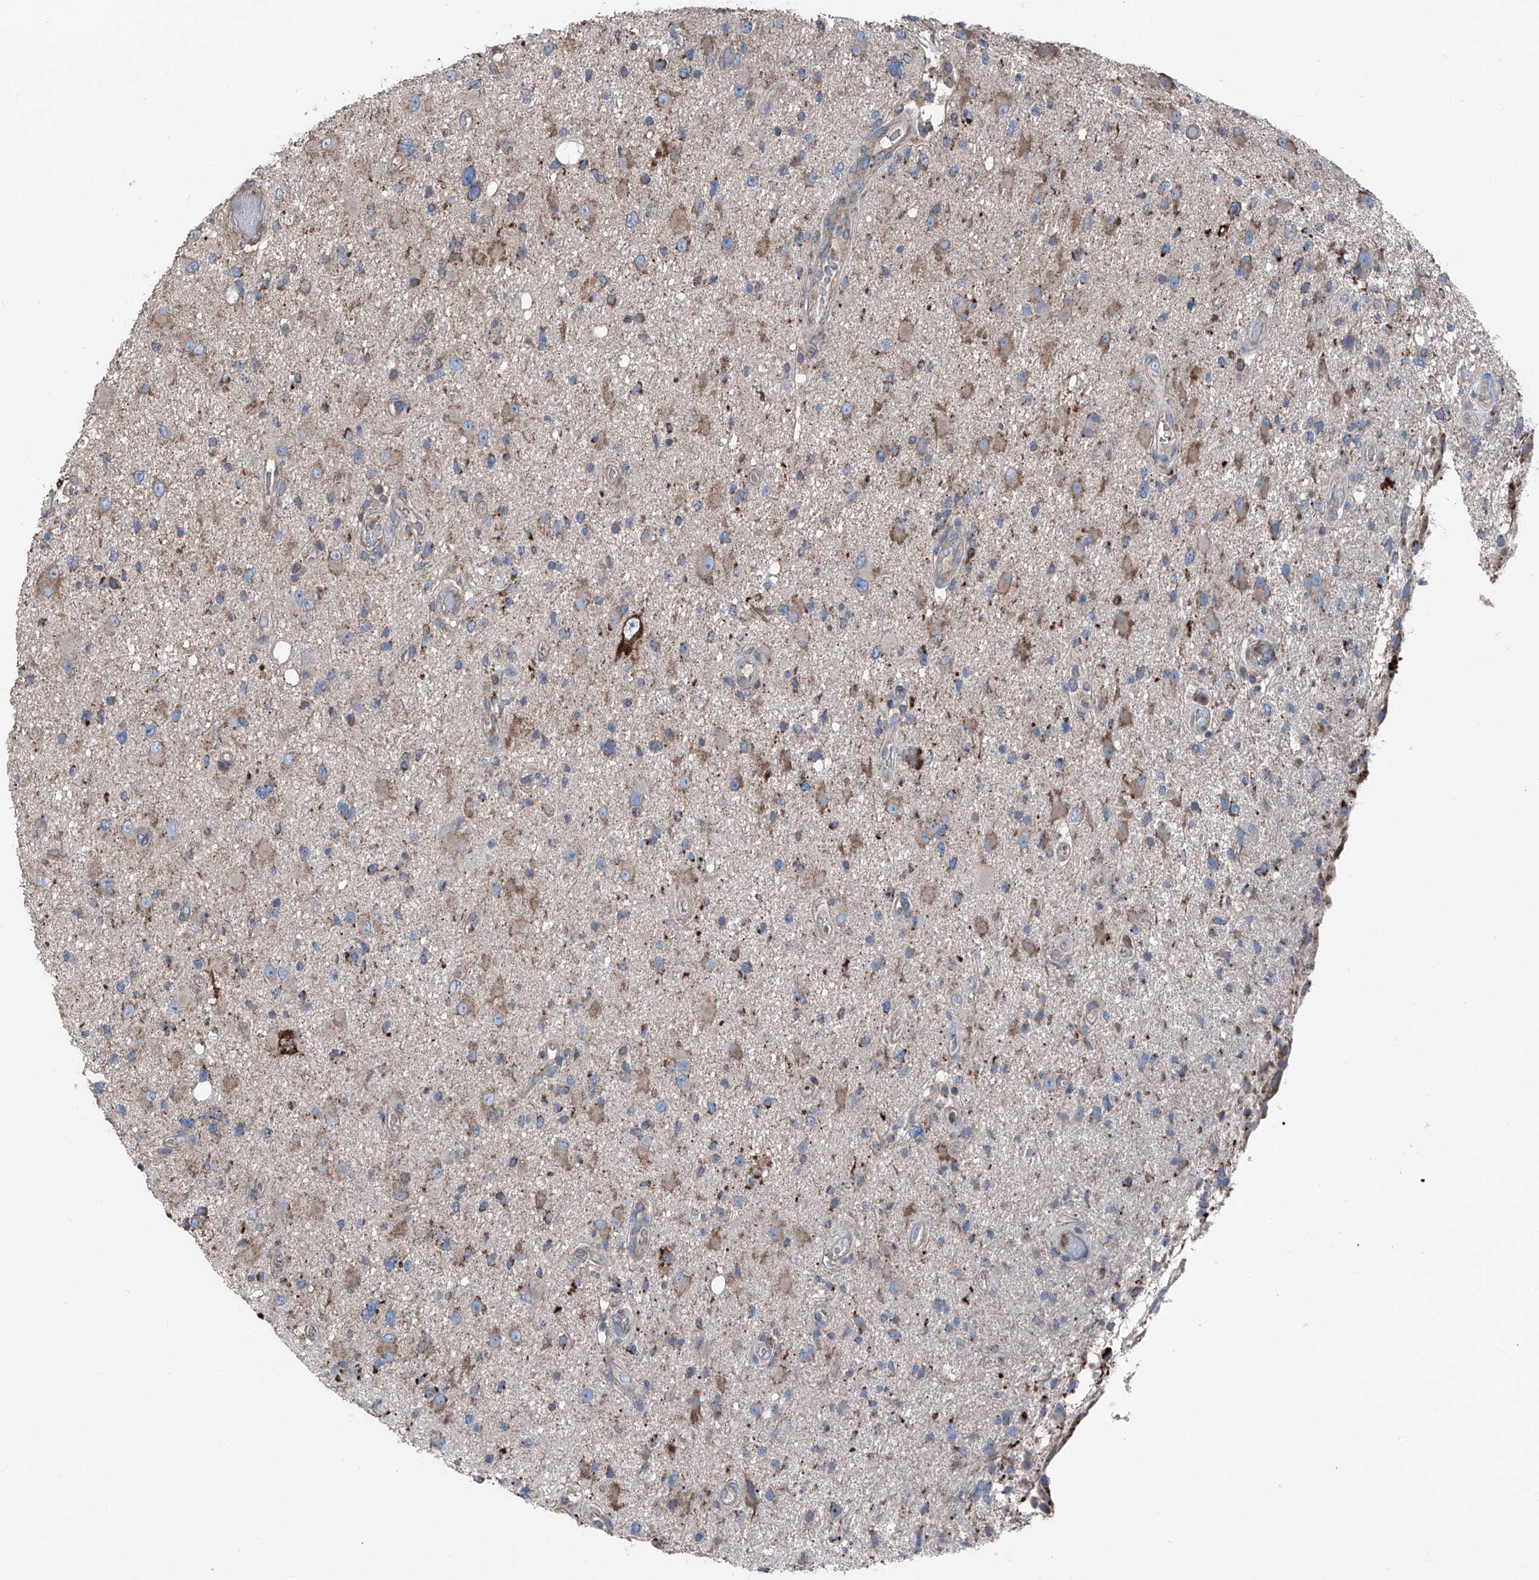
{"staining": {"intensity": "moderate", "quantity": "<25%", "location": "cytoplasmic/membranous"}, "tissue": "glioma", "cell_type": "Tumor cells", "image_type": "cancer", "snomed": [{"axis": "morphology", "description": "Glioma, malignant, High grade"}, {"axis": "topography", "description": "Brain"}], "caption": "Tumor cells exhibit low levels of moderate cytoplasmic/membranous staining in approximately <25% of cells in human glioma.", "gene": "GPAT3", "patient": {"sex": "male", "age": 33}}